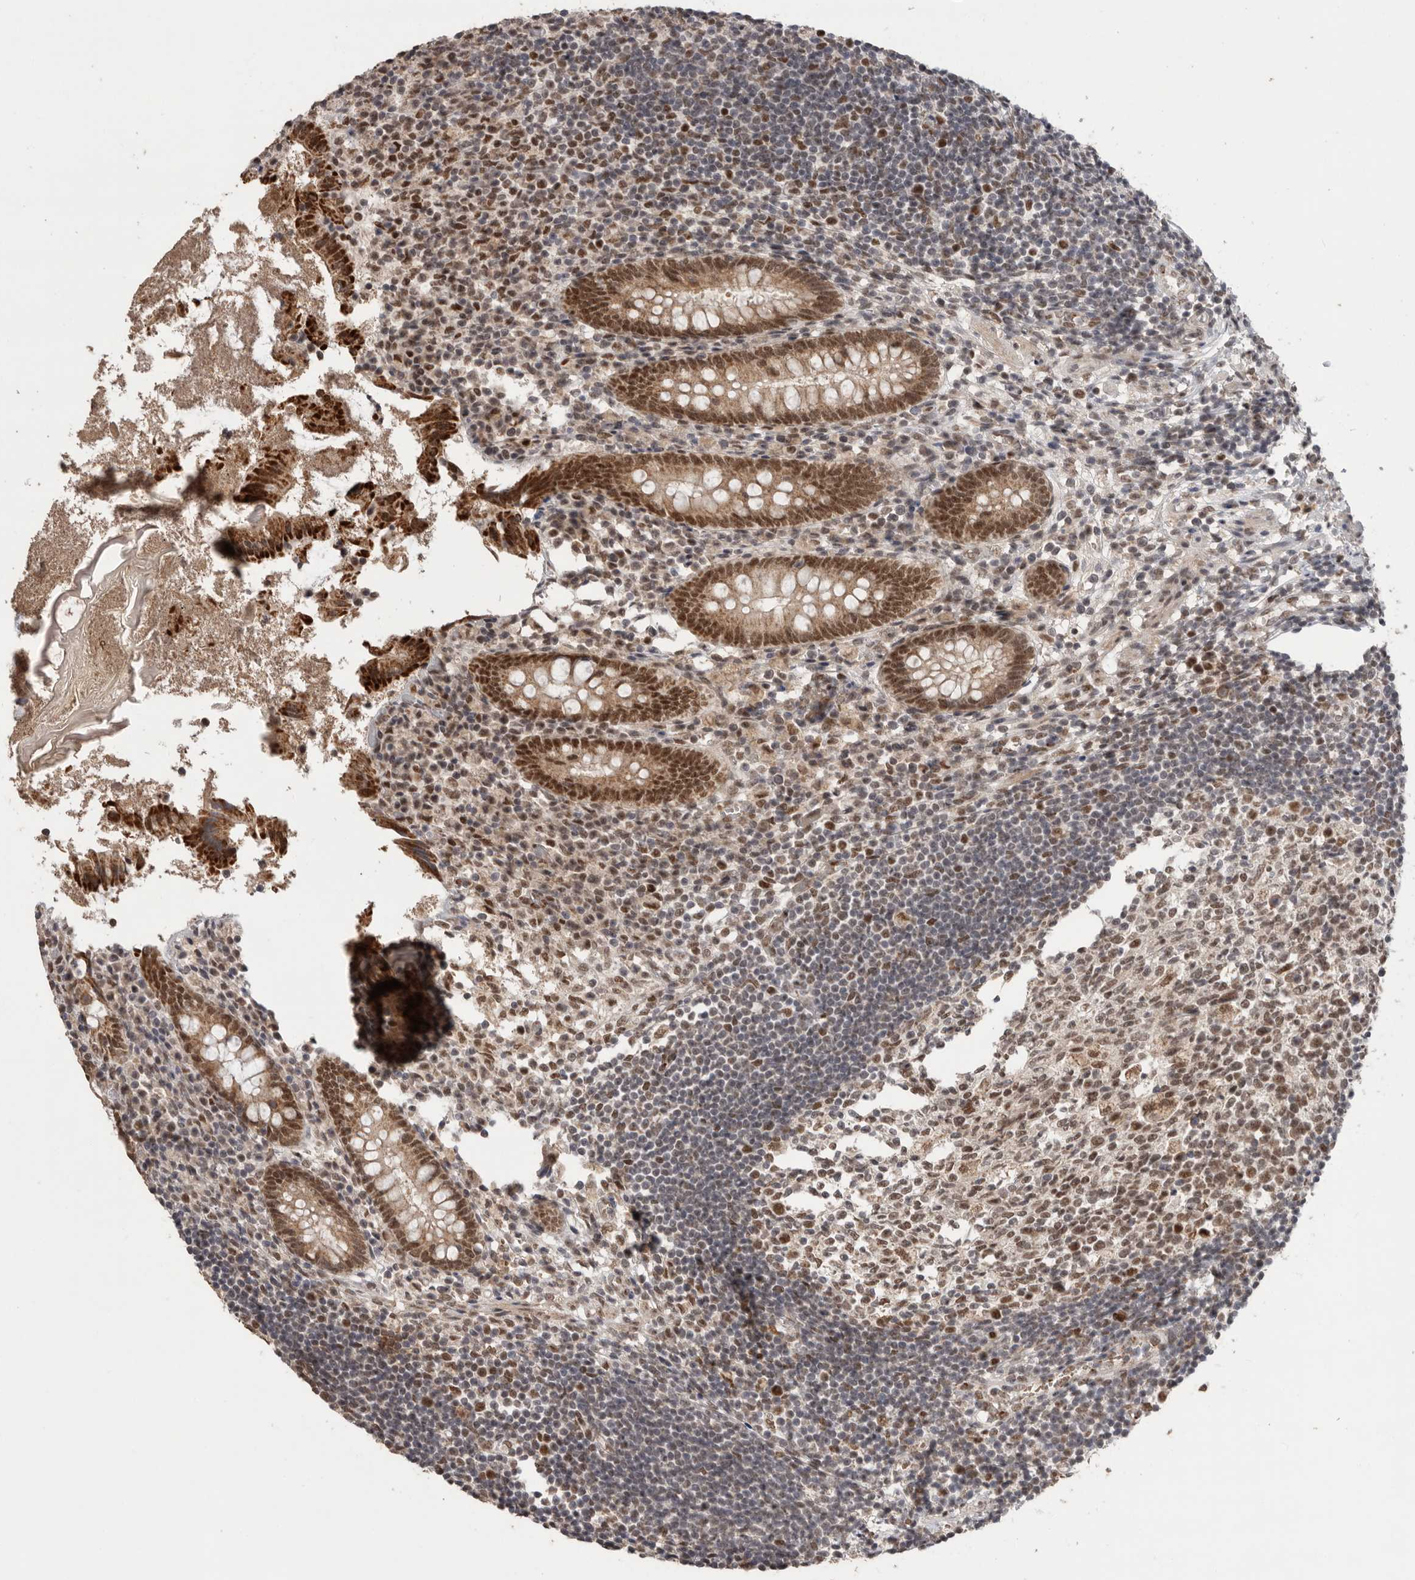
{"staining": {"intensity": "strong", "quantity": ">75%", "location": "cytoplasmic/membranous,nuclear"}, "tissue": "appendix", "cell_type": "Glandular cells", "image_type": "normal", "snomed": [{"axis": "morphology", "description": "Normal tissue, NOS"}, {"axis": "topography", "description": "Appendix"}], "caption": "DAB (3,3'-diaminobenzidine) immunohistochemical staining of unremarkable human appendix displays strong cytoplasmic/membranous,nuclear protein staining in approximately >75% of glandular cells. (Brightfield microscopy of DAB IHC at high magnification).", "gene": "PPP1R10", "patient": {"sex": "female", "age": 17}}